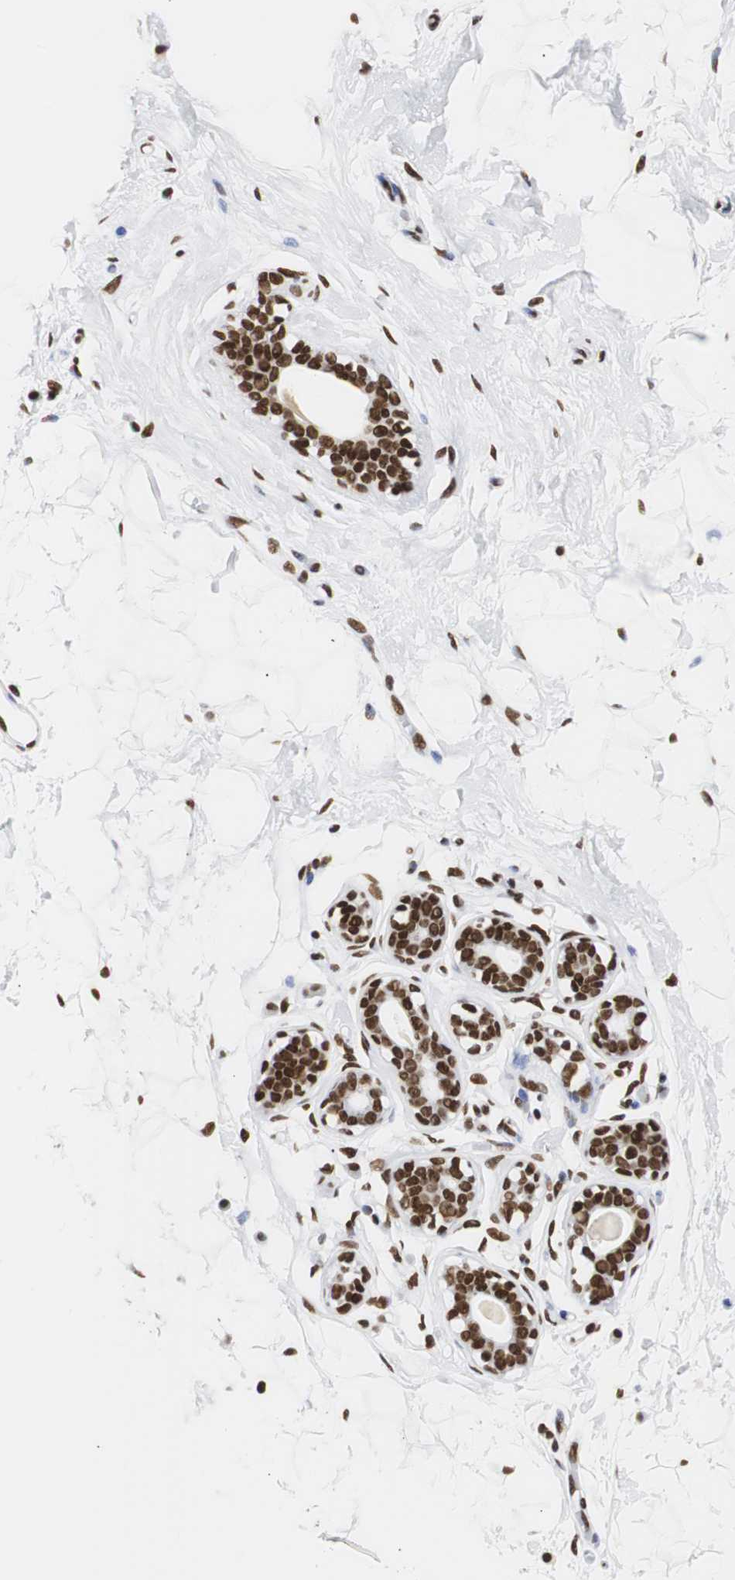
{"staining": {"intensity": "moderate", "quantity": ">75%", "location": "nuclear"}, "tissue": "breast", "cell_type": "Adipocytes", "image_type": "normal", "snomed": [{"axis": "morphology", "description": "Normal tissue, NOS"}, {"axis": "topography", "description": "Breast"}], "caption": "Protein analysis of normal breast demonstrates moderate nuclear staining in approximately >75% of adipocytes.", "gene": "HNRNPH2", "patient": {"sex": "female", "age": 23}}